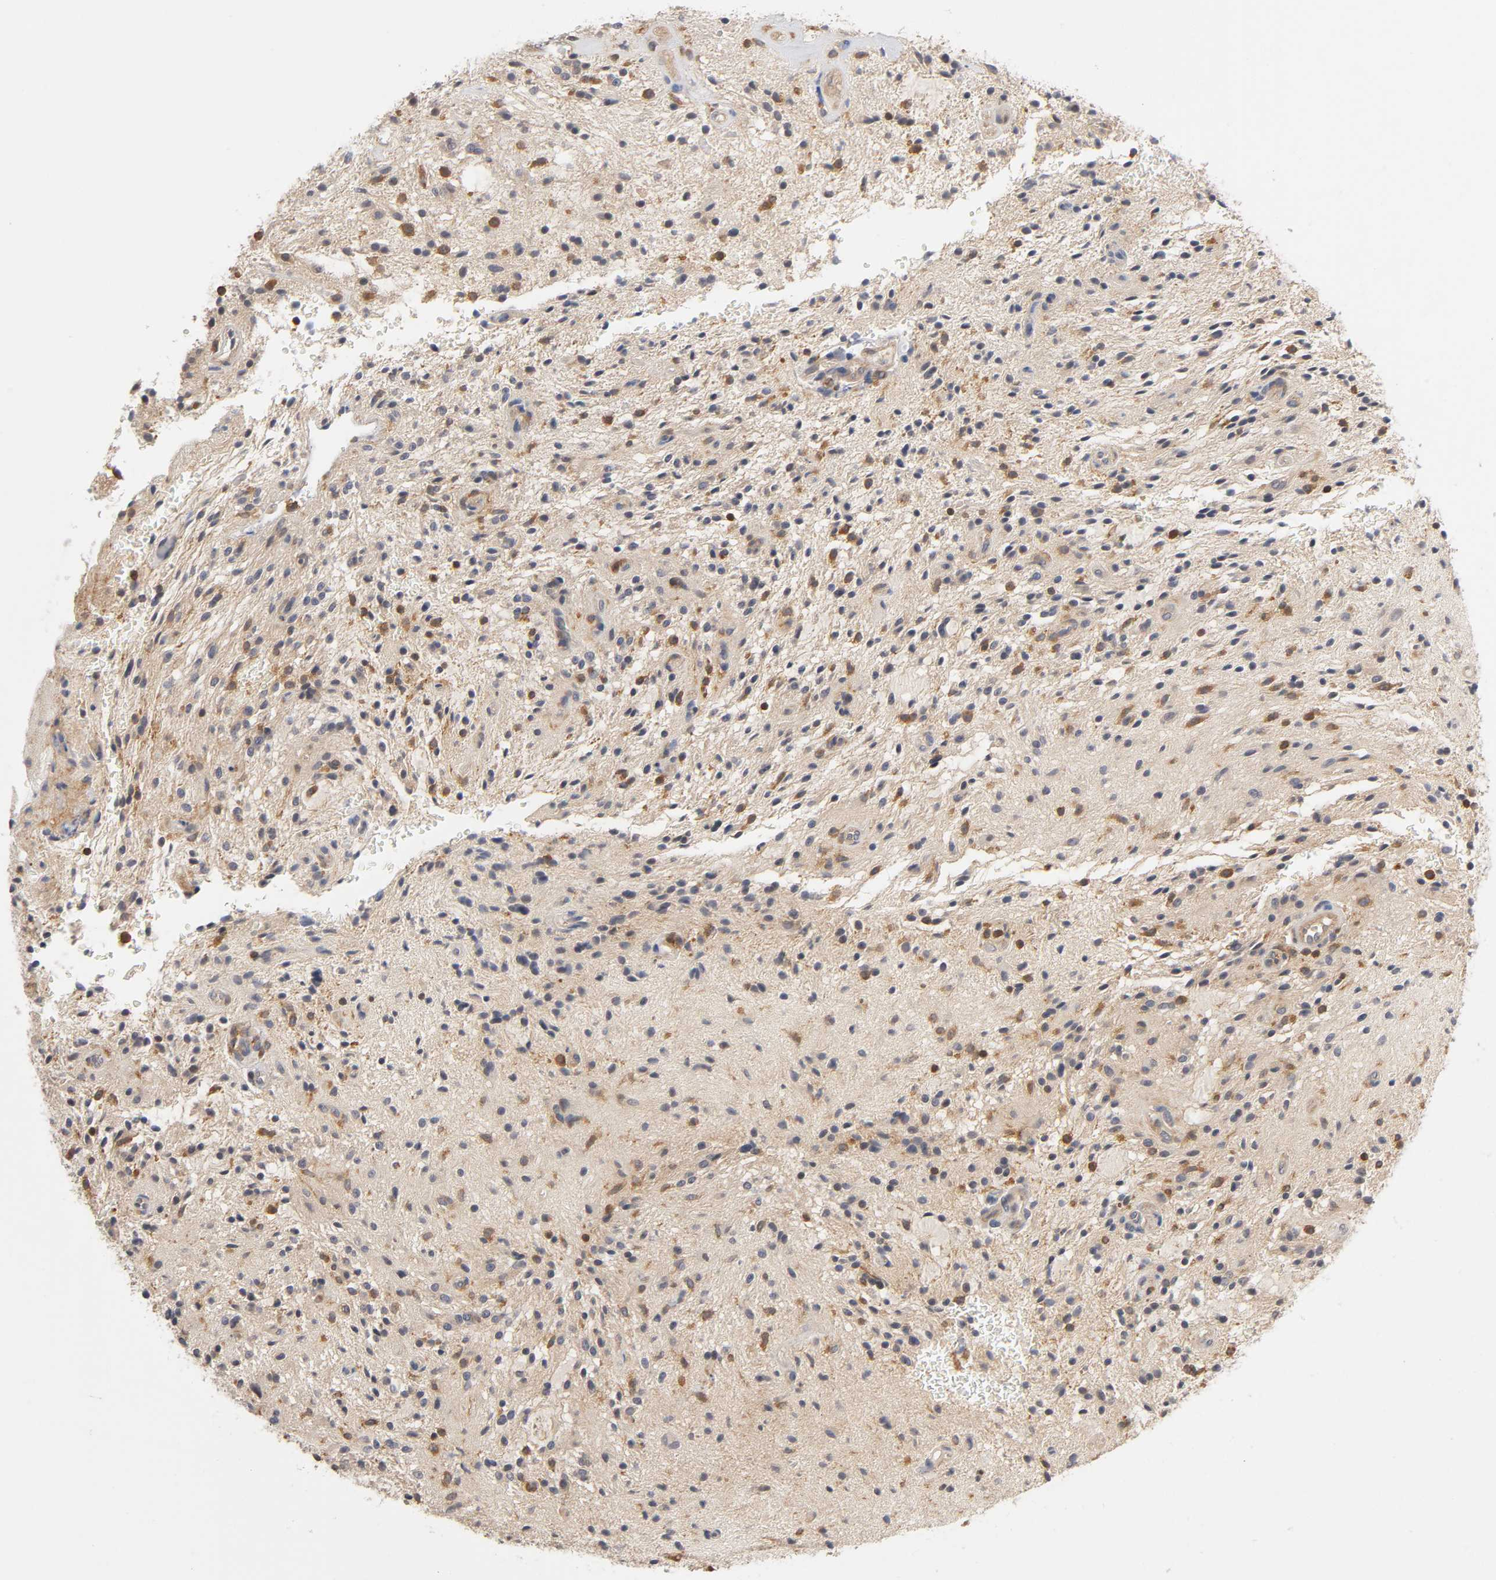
{"staining": {"intensity": "moderate", "quantity": "<25%", "location": "cytoplasmic/membranous"}, "tissue": "glioma", "cell_type": "Tumor cells", "image_type": "cancer", "snomed": [{"axis": "morphology", "description": "Glioma, malignant, NOS"}, {"axis": "topography", "description": "Cerebellum"}], "caption": "Brown immunohistochemical staining in human glioma (malignant) reveals moderate cytoplasmic/membranous staining in about <25% of tumor cells. (IHC, brightfield microscopy, high magnification).", "gene": "ACTR2", "patient": {"sex": "female", "age": 10}}